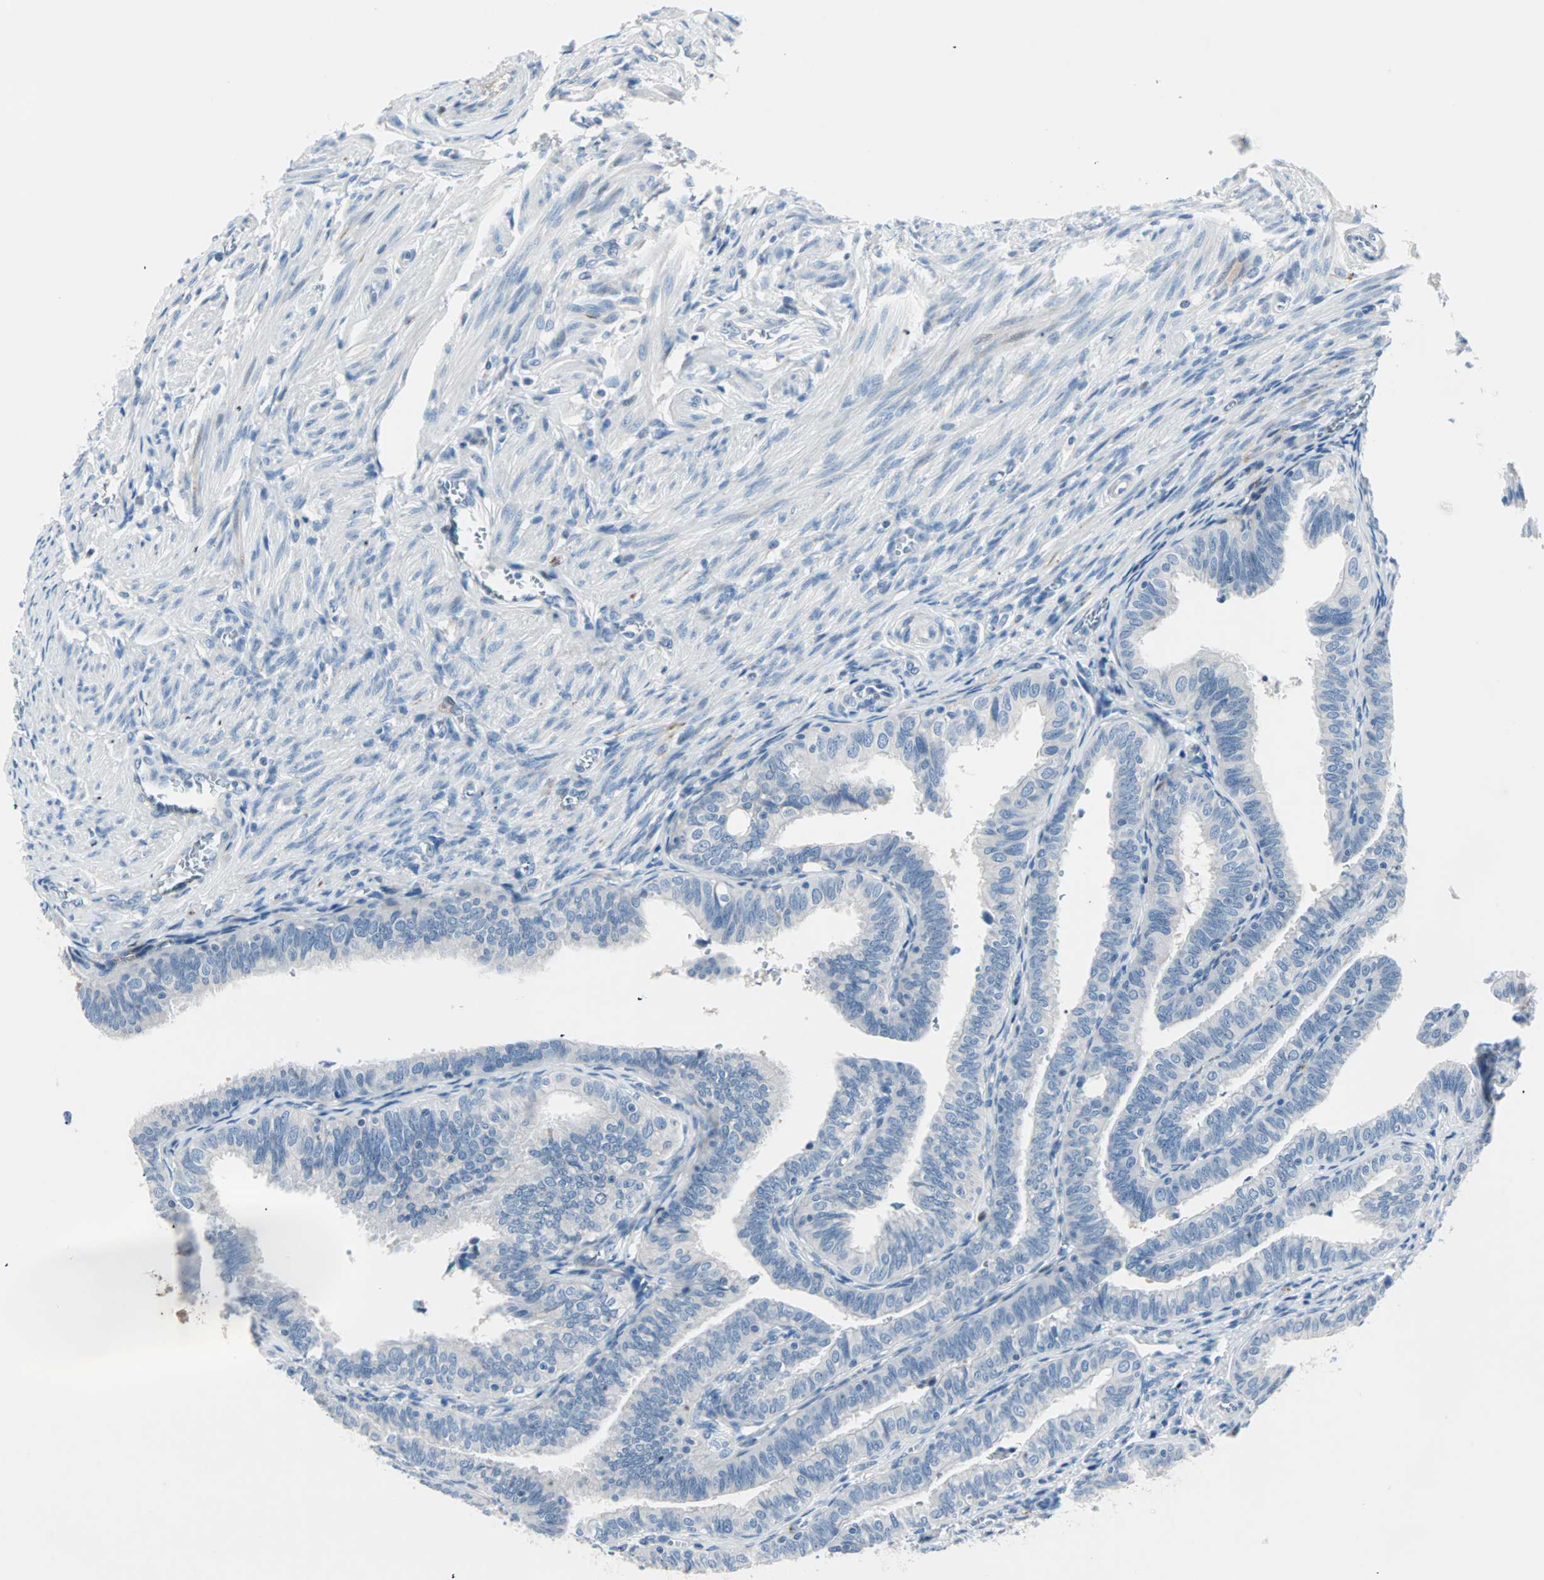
{"staining": {"intensity": "negative", "quantity": "none", "location": "none"}, "tissue": "fallopian tube", "cell_type": "Glandular cells", "image_type": "normal", "snomed": [{"axis": "morphology", "description": "Normal tissue, NOS"}, {"axis": "topography", "description": "Fallopian tube"}], "caption": "This is an immunohistochemistry (IHC) micrograph of benign human fallopian tube. There is no positivity in glandular cells.", "gene": "NEFH", "patient": {"sex": "female", "age": 46}}